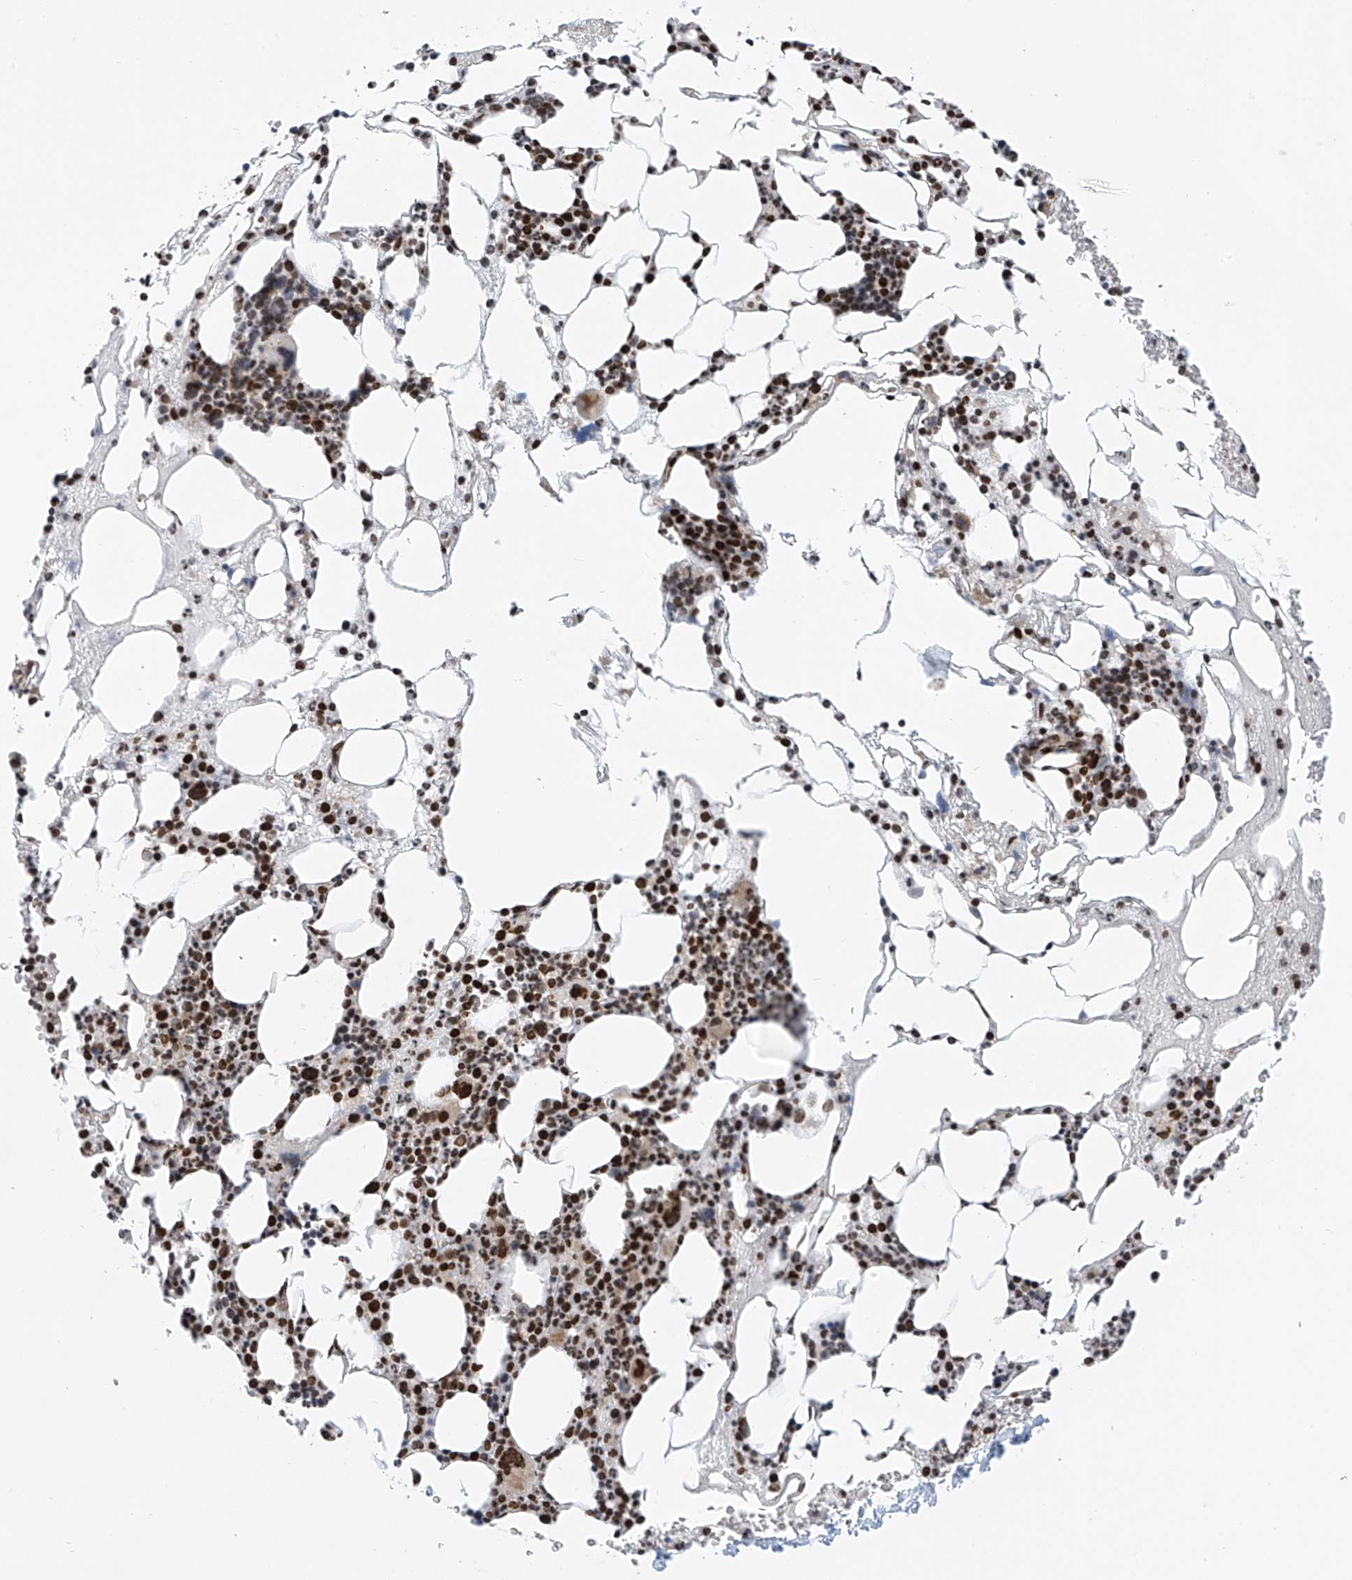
{"staining": {"intensity": "strong", "quantity": "25%-75%", "location": "nuclear"}, "tissue": "bone marrow", "cell_type": "Hematopoietic cells", "image_type": "normal", "snomed": [{"axis": "morphology", "description": "Normal tissue, NOS"}, {"axis": "morphology", "description": "Inflammation, NOS"}, {"axis": "topography", "description": "Bone marrow"}], "caption": "This histopathology image shows immunohistochemistry (IHC) staining of unremarkable human bone marrow, with high strong nuclear positivity in about 25%-75% of hematopoietic cells.", "gene": "APLF", "patient": {"sex": "female", "age": 78}}